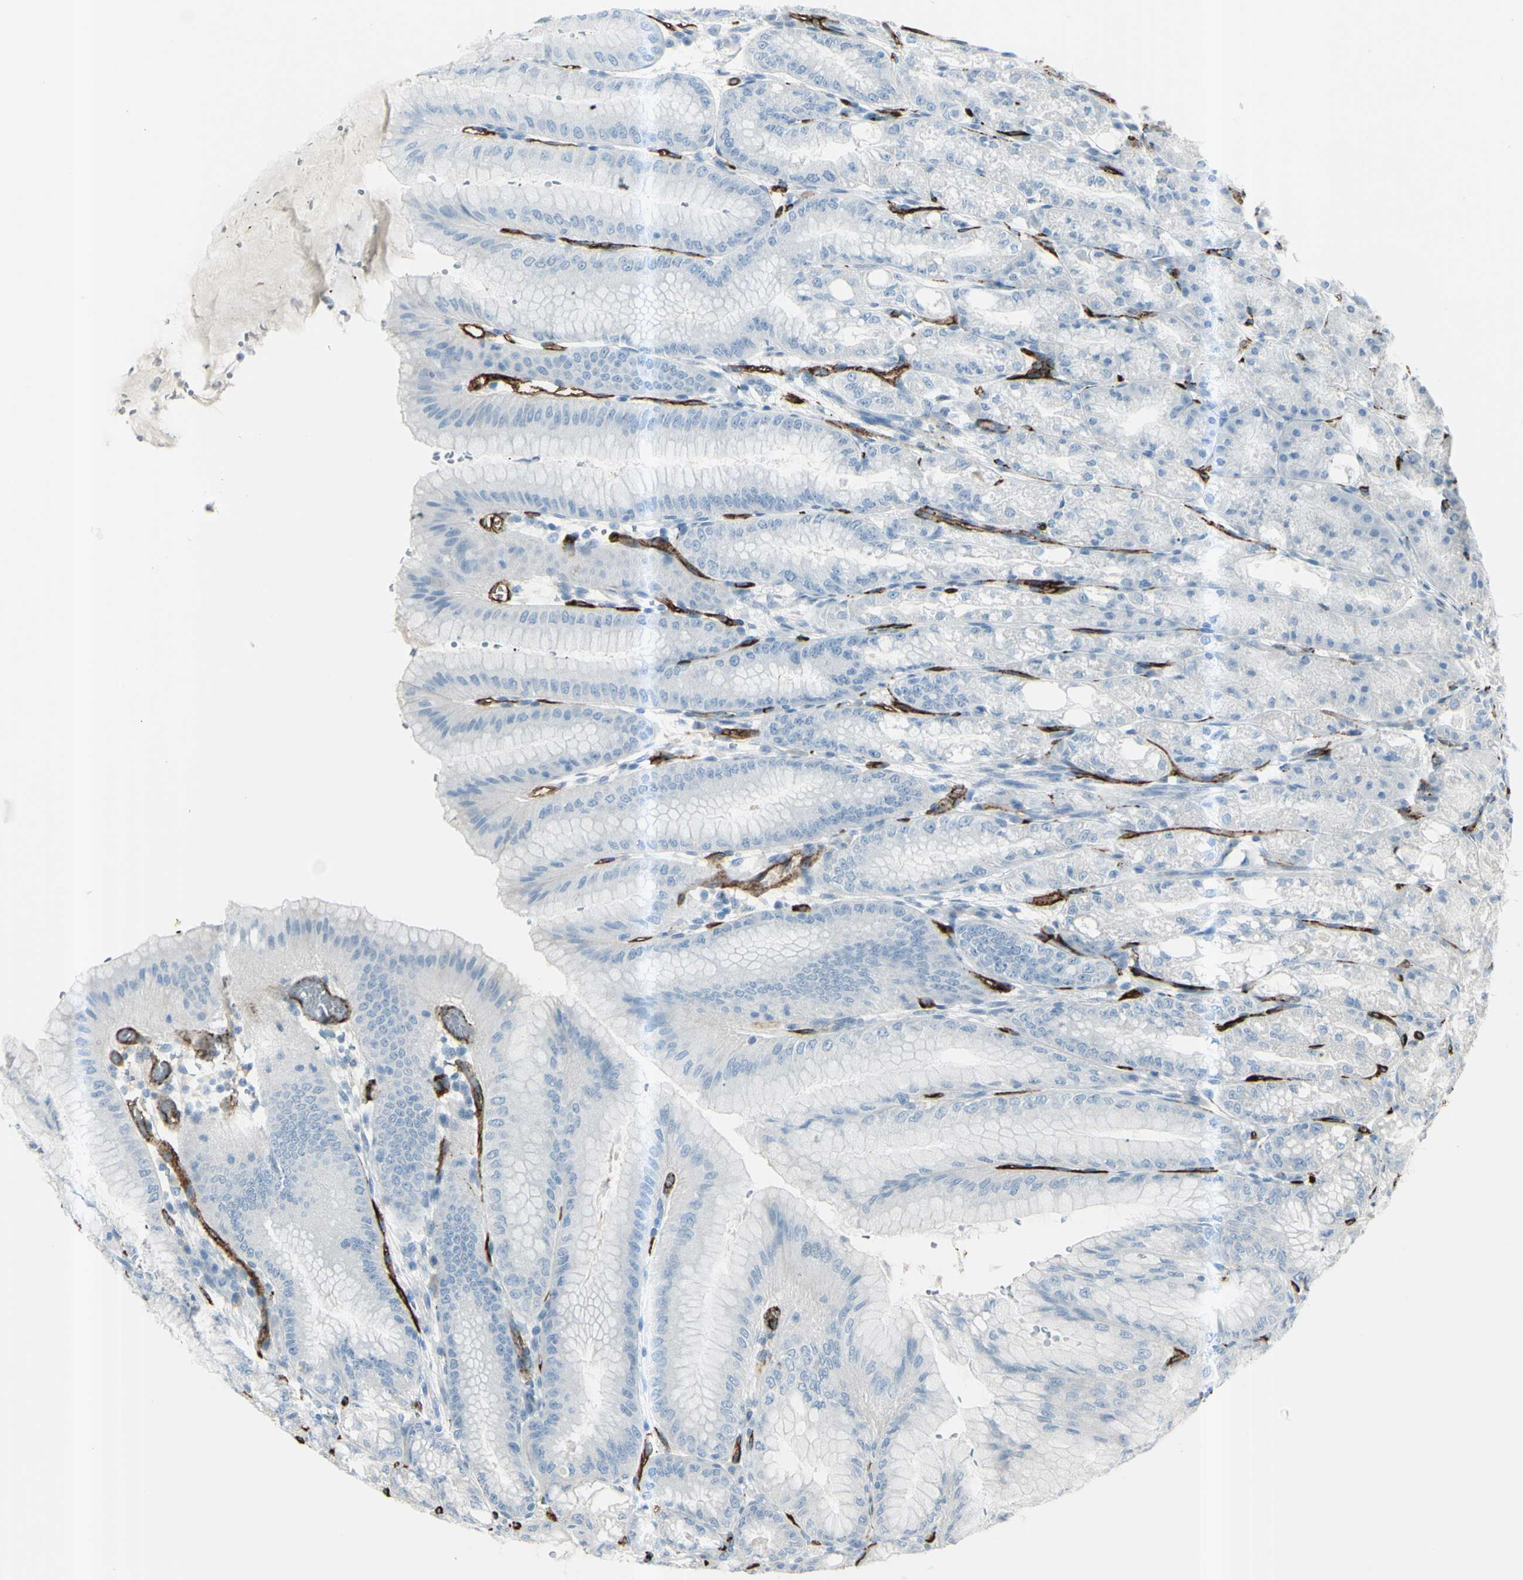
{"staining": {"intensity": "negative", "quantity": "none", "location": "none"}, "tissue": "stomach", "cell_type": "Glandular cells", "image_type": "normal", "snomed": [{"axis": "morphology", "description": "Normal tissue, NOS"}, {"axis": "topography", "description": "Stomach, lower"}], "caption": "This is an immunohistochemistry image of normal human stomach. There is no positivity in glandular cells.", "gene": "GPR34", "patient": {"sex": "male", "age": 71}}